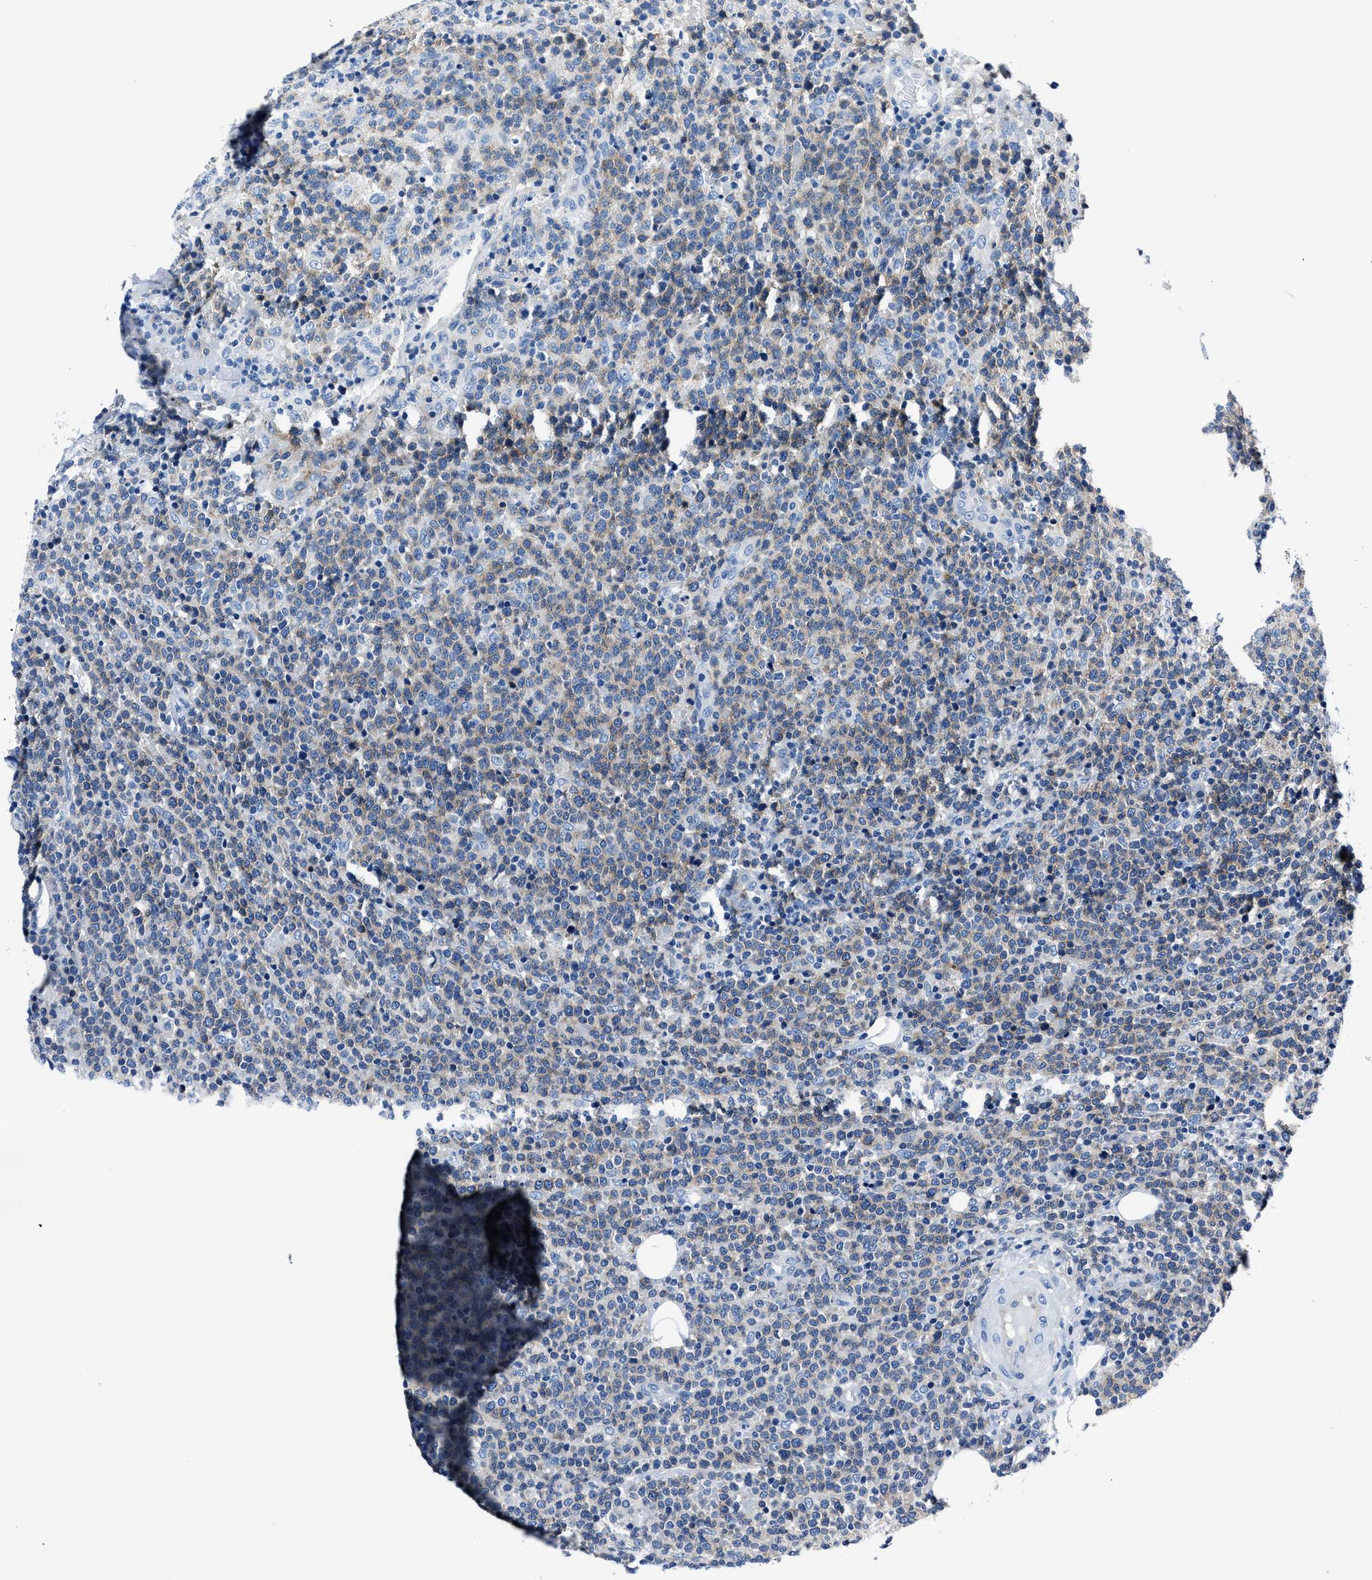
{"staining": {"intensity": "weak", "quantity": ">75%", "location": "cytoplasmic/membranous"}, "tissue": "lymphoma", "cell_type": "Tumor cells", "image_type": "cancer", "snomed": [{"axis": "morphology", "description": "Malignant lymphoma, non-Hodgkin's type, High grade"}, {"axis": "topography", "description": "Lymph node"}], "caption": "Tumor cells demonstrate low levels of weak cytoplasmic/membranous expression in approximately >75% of cells in malignant lymphoma, non-Hodgkin's type (high-grade).", "gene": "LMO7", "patient": {"sex": "male", "age": 61}}